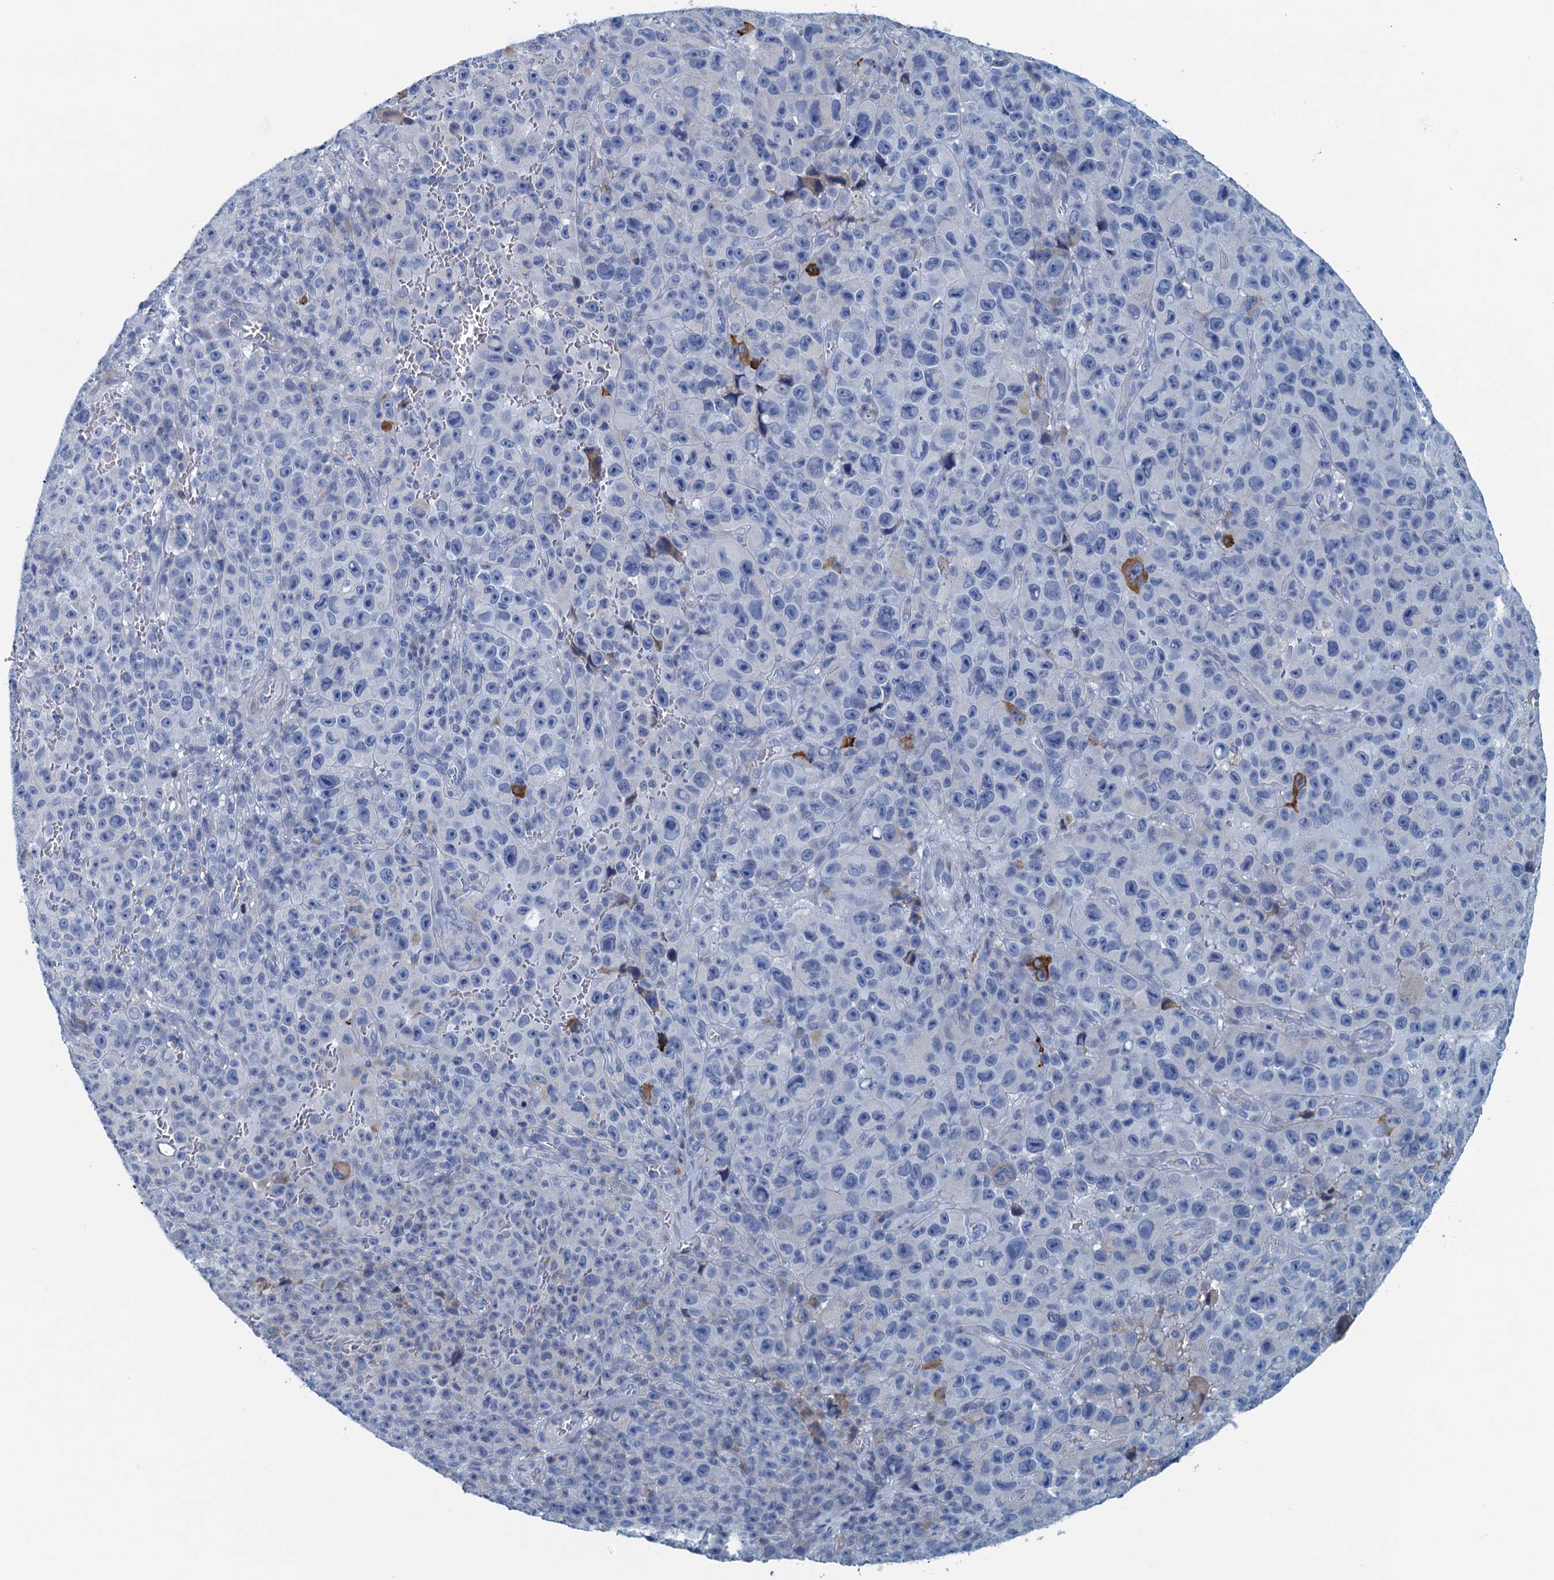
{"staining": {"intensity": "moderate", "quantity": "<25%", "location": "cytoplasmic/membranous"}, "tissue": "melanoma", "cell_type": "Tumor cells", "image_type": "cancer", "snomed": [{"axis": "morphology", "description": "Malignant melanoma, NOS"}, {"axis": "topography", "description": "Skin"}], "caption": "Protein staining of malignant melanoma tissue displays moderate cytoplasmic/membranous expression in about <25% of tumor cells.", "gene": "C10orf88", "patient": {"sex": "female", "age": 82}}